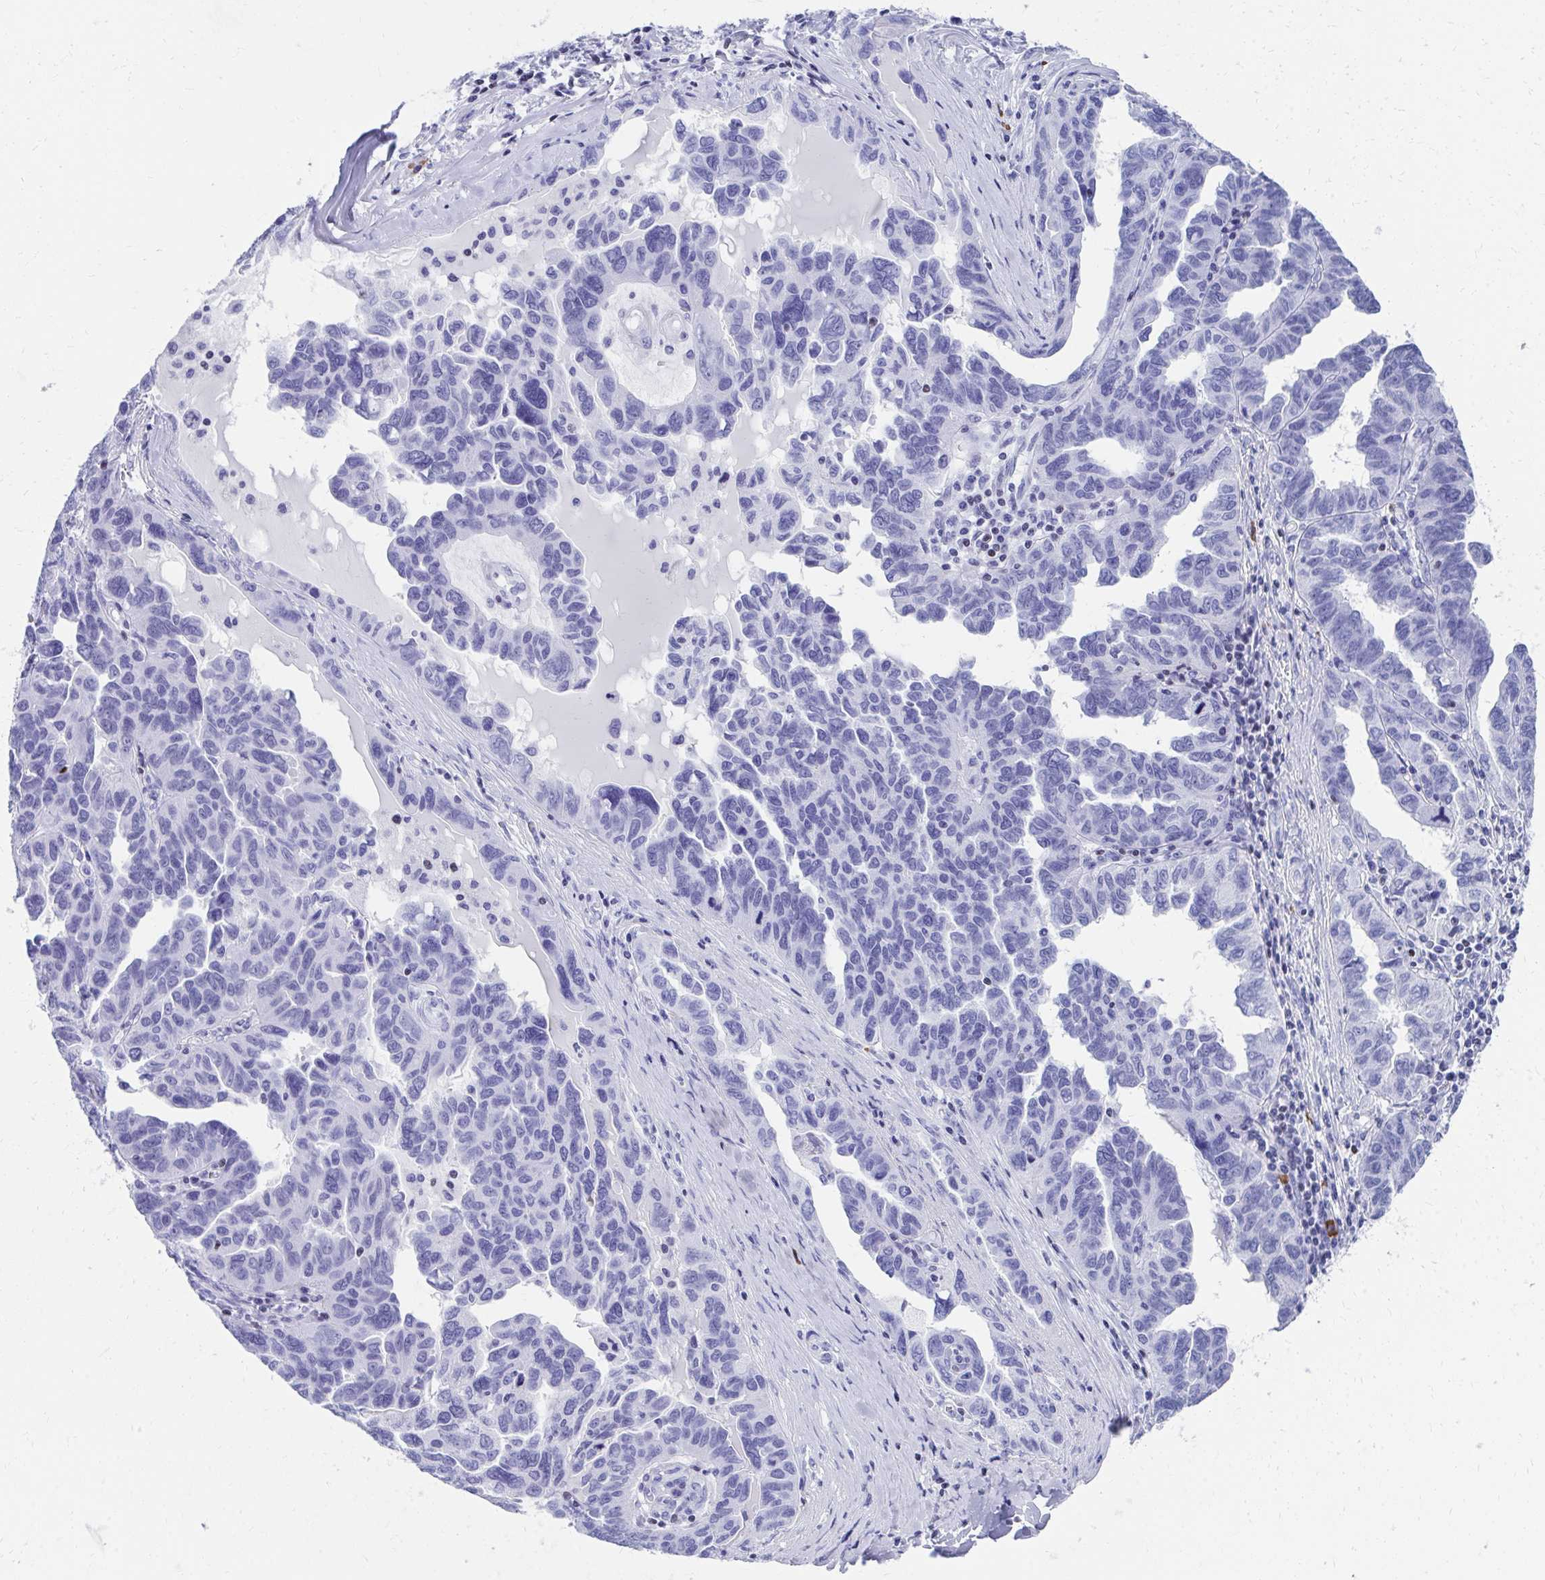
{"staining": {"intensity": "negative", "quantity": "none", "location": "none"}, "tissue": "ovarian cancer", "cell_type": "Tumor cells", "image_type": "cancer", "snomed": [{"axis": "morphology", "description": "Cystadenocarcinoma, serous, NOS"}, {"axis": "topography", "description": "Ovary"}], "caption": "IHC of human ovarian serous cystadenocarcinoma exhibits no expression in tumor cells. The staining is performed using DAB (3,3'-diaminobenzidine) brown chromogen with nuclei counter-stained in using hematoxylin.", "gene": "RUNX3", "patient": {"sex": "female", "age": 64}}